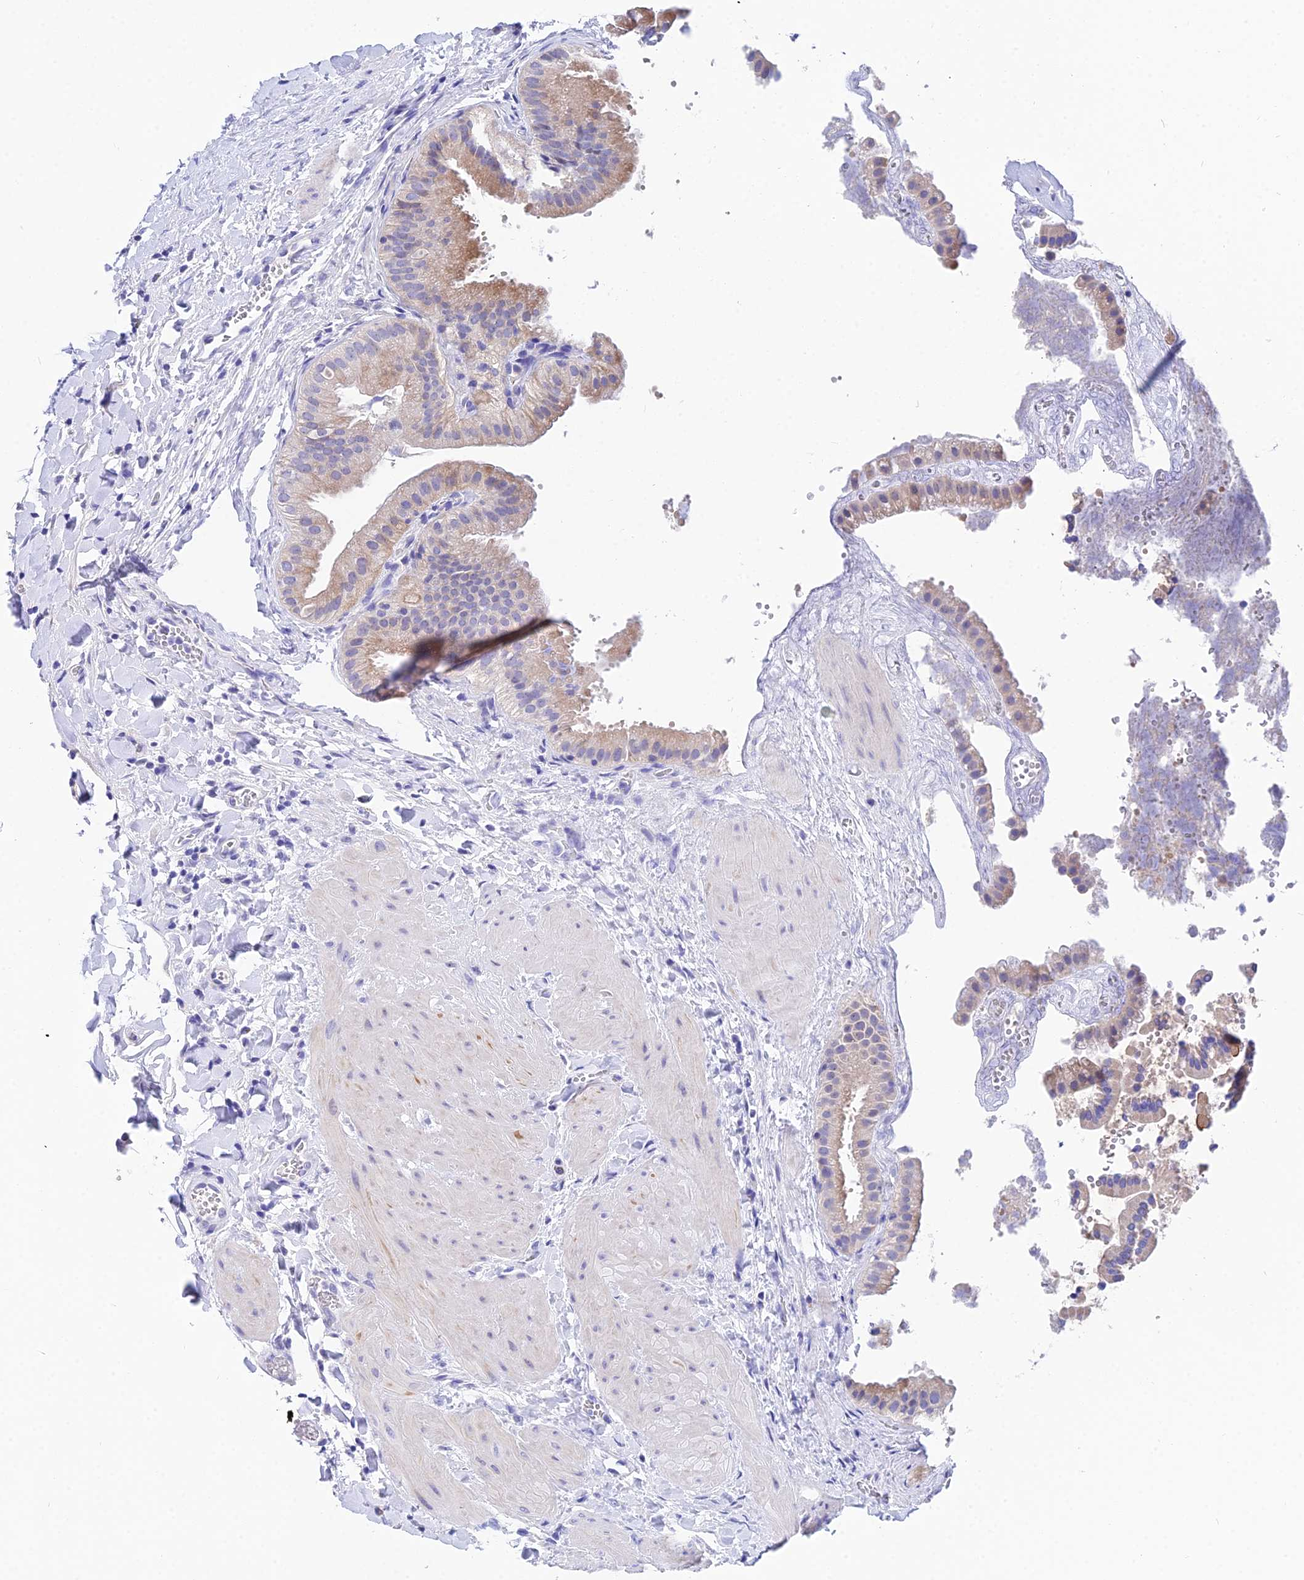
{"staining": {"intensity": "moderate", "quantity": "<25%", "location": "cytoplasmic/membranous"}, "tissue": "gallbladder", "cell_type": "Glandular cells", "image_type": "normal", "snomed": [{"axis": "morphology", "description": "Normal tissue, NOS"}, {"axis": "topography", "description": "Gallbladder"}], "caption": "This histopathology image displays benign gallbladder stained with immunohistochemistry (IHC) to label a protein in brown. The cytoplasmic/membranous of glandular cells show moderate positivity for the protein. Nuclei are counter-stained blue.", "gene": "CEP41", "patient": {"sex": "male", "age": 55}}